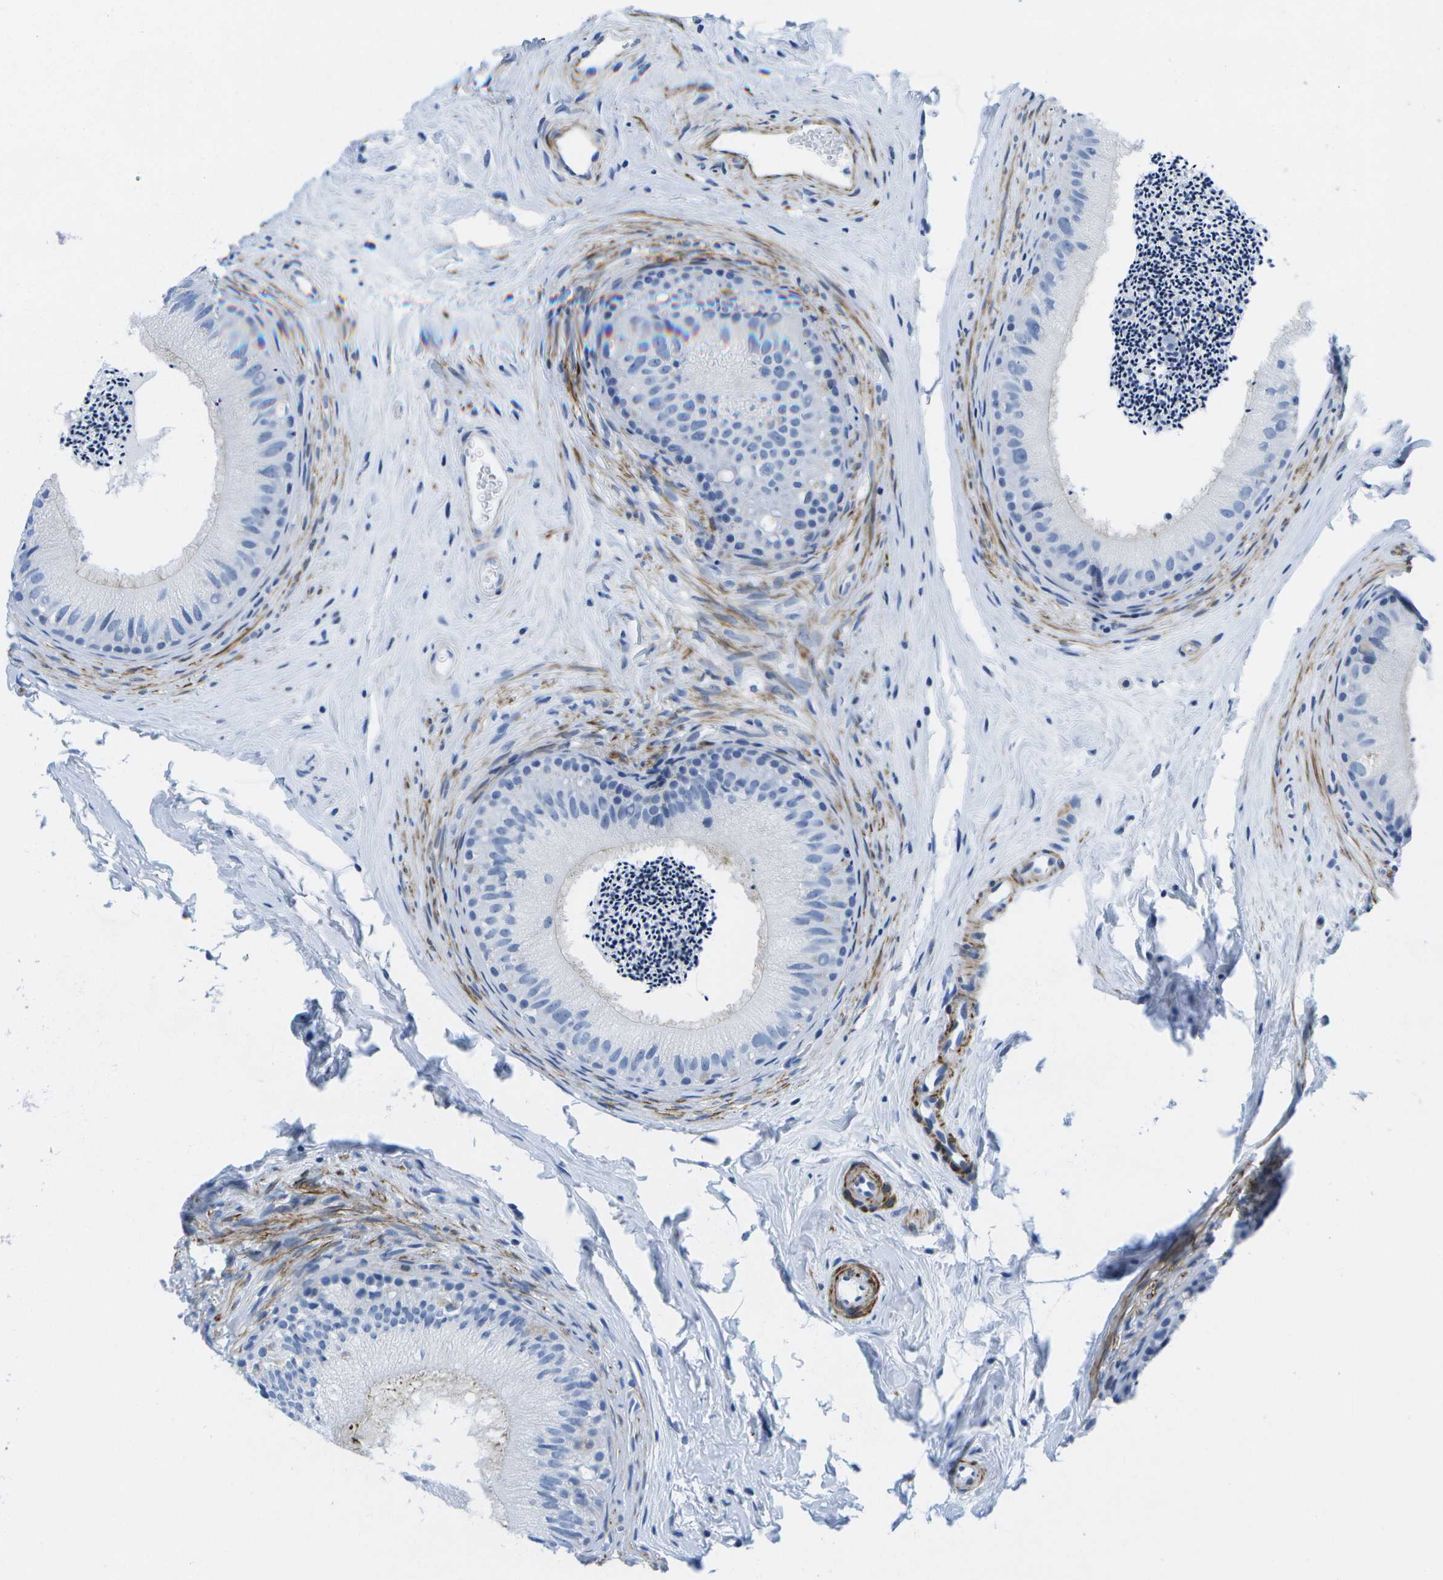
{"staining": {"intensity": "negative", "quantity": "none", "location": "none"}, "tissue": "epididymis", "cell_type": "Glandular cells", "image_type": "normal", "snomed": [{"axis": "morphology", "description": "Normal tissue, NOS"}, {"axis": "topography", "description": "Epididymis"}], "caption": "Protein analysis of unremarkable epididymis demonstrates no significant staining in glandular cells. (IHC, brightfield microscopy, high magnification).", "gene": "ADGRG6", "patient": {"sex": "male", "age": 56}}